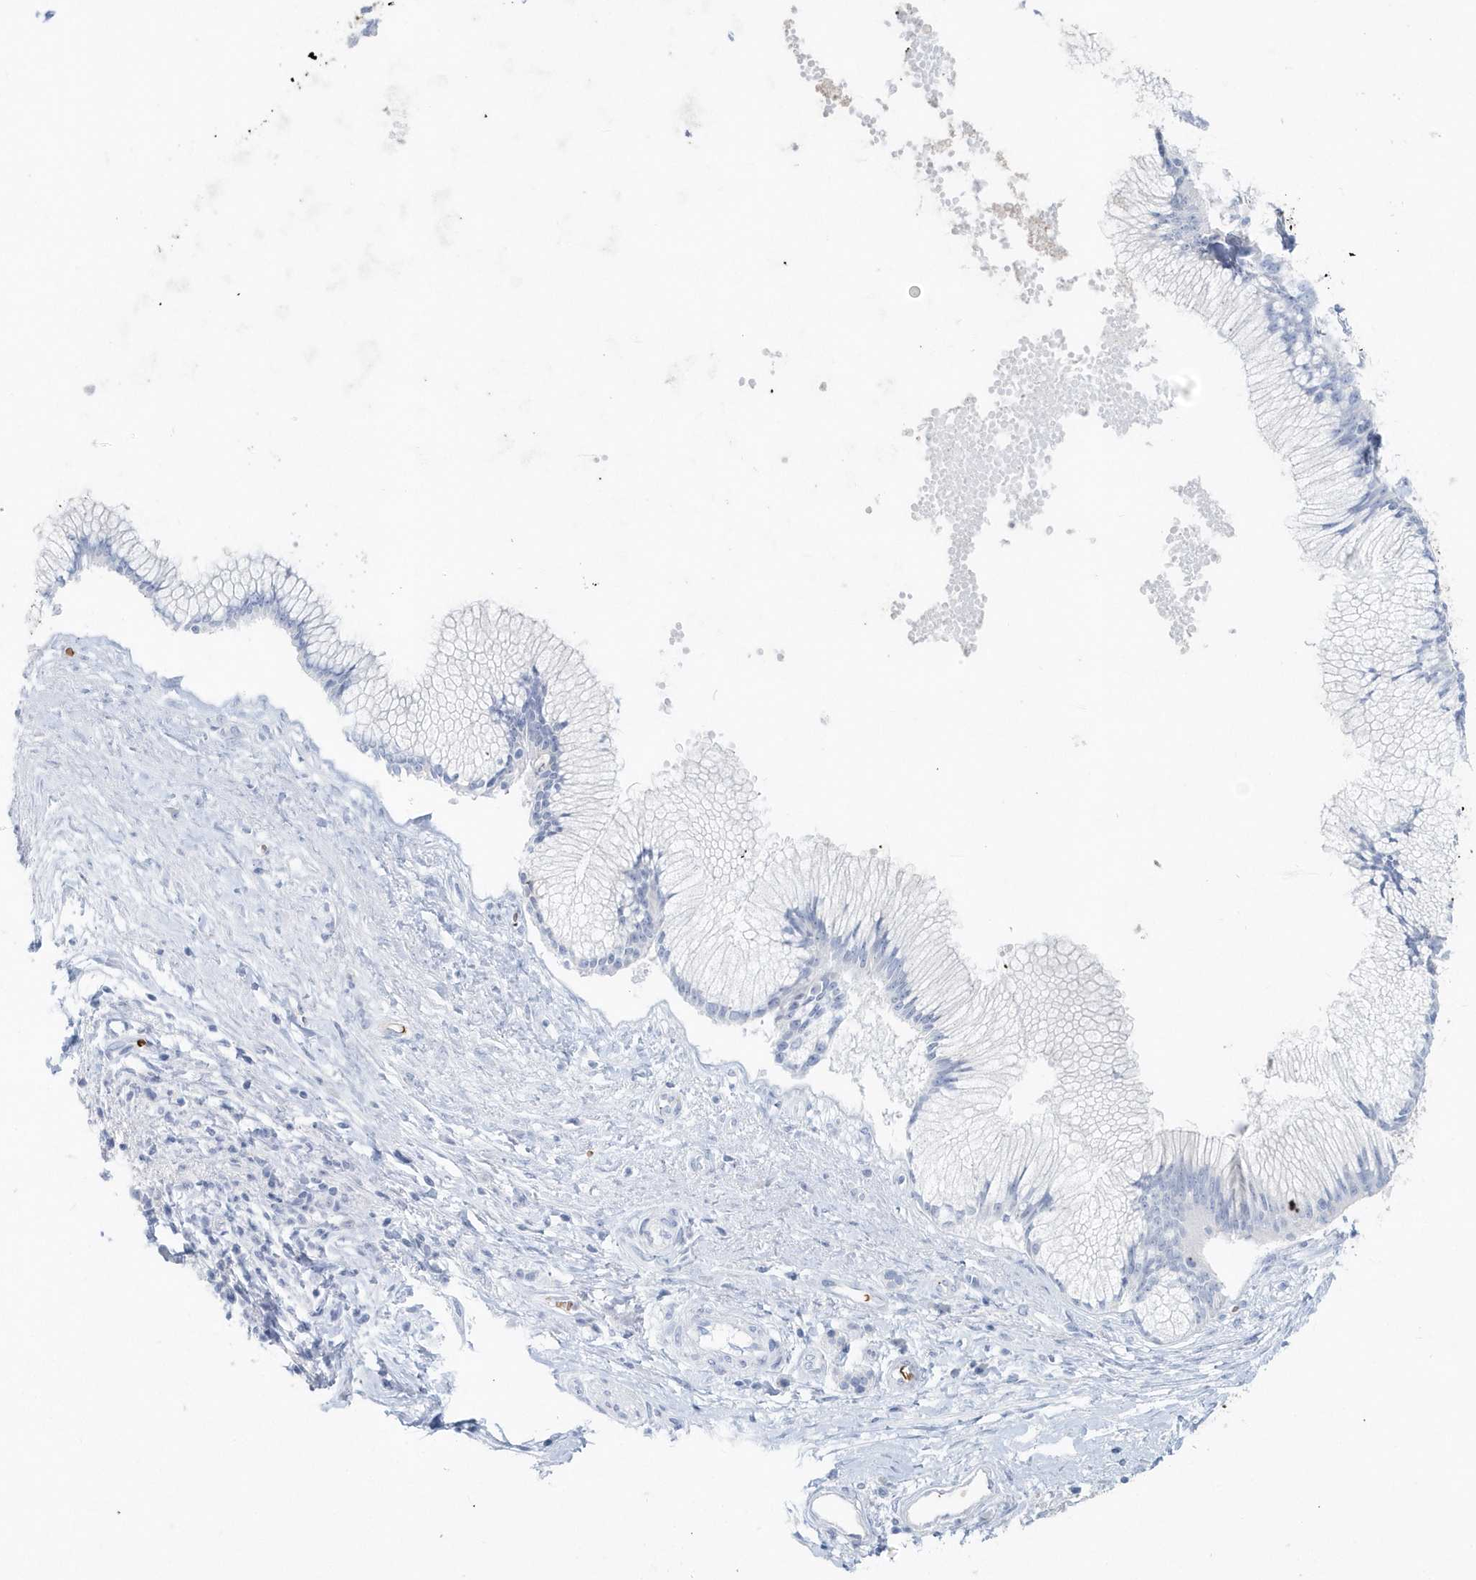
{"staining": {"intensity": "negative", "quantity": "none", "location": "none"}, "tissue": "pancreatic cancer", "cell_type": "Tumor cells", "image_type": "cancer", "snomed": [{"axis": "morphology", "description": "Adenocarcinoma, NOS"}, {"axis": "topography", "description": "Pancreas"}], "caption": "IHC of human adenocarcinoma (pancreatic) demonstrates no staining in tumor cells. (DAB immunohistochemistry (IHC) with hematoxylin counter stain).", "gene": "HBA2", "patient": {"sex": "male", "age": 68}}